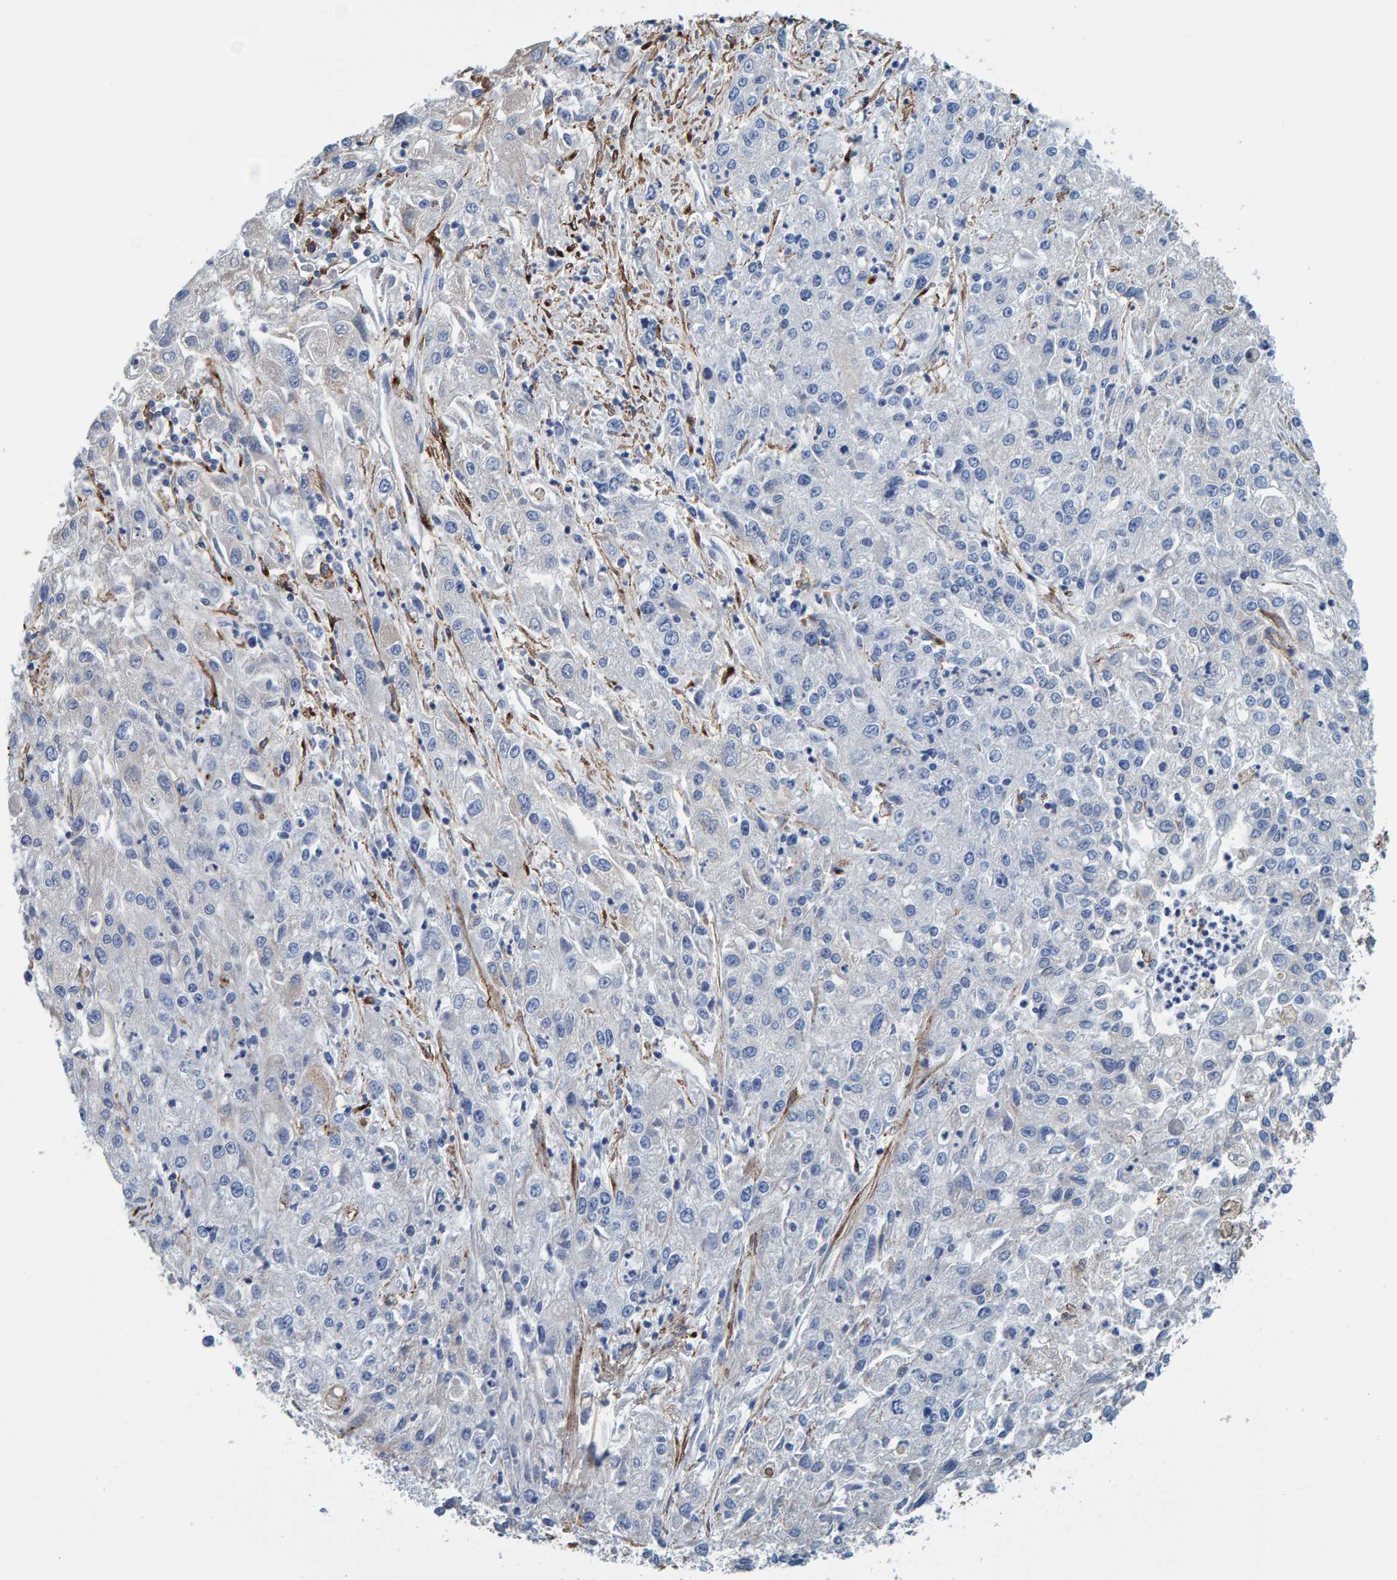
{"staining": {"intensity": "negative", "quantity": "none", "location": "none"}, "tissue": "endometrial cancer", "cell_type": "Tumor cells", "image_type": "cancer", "snomed": [{"axis": "morphology", "description": "Adenocarcinoma, NOS"}, {"axis": "topography", "description": "Endometrium"}], "caption": "Endometrial cancer (adenocarcinoma) stained for a protein using IHC exhibits no positivity tumor cells.", "gene": "LRP1", "patient": {"sex": "female", "age": 49}}